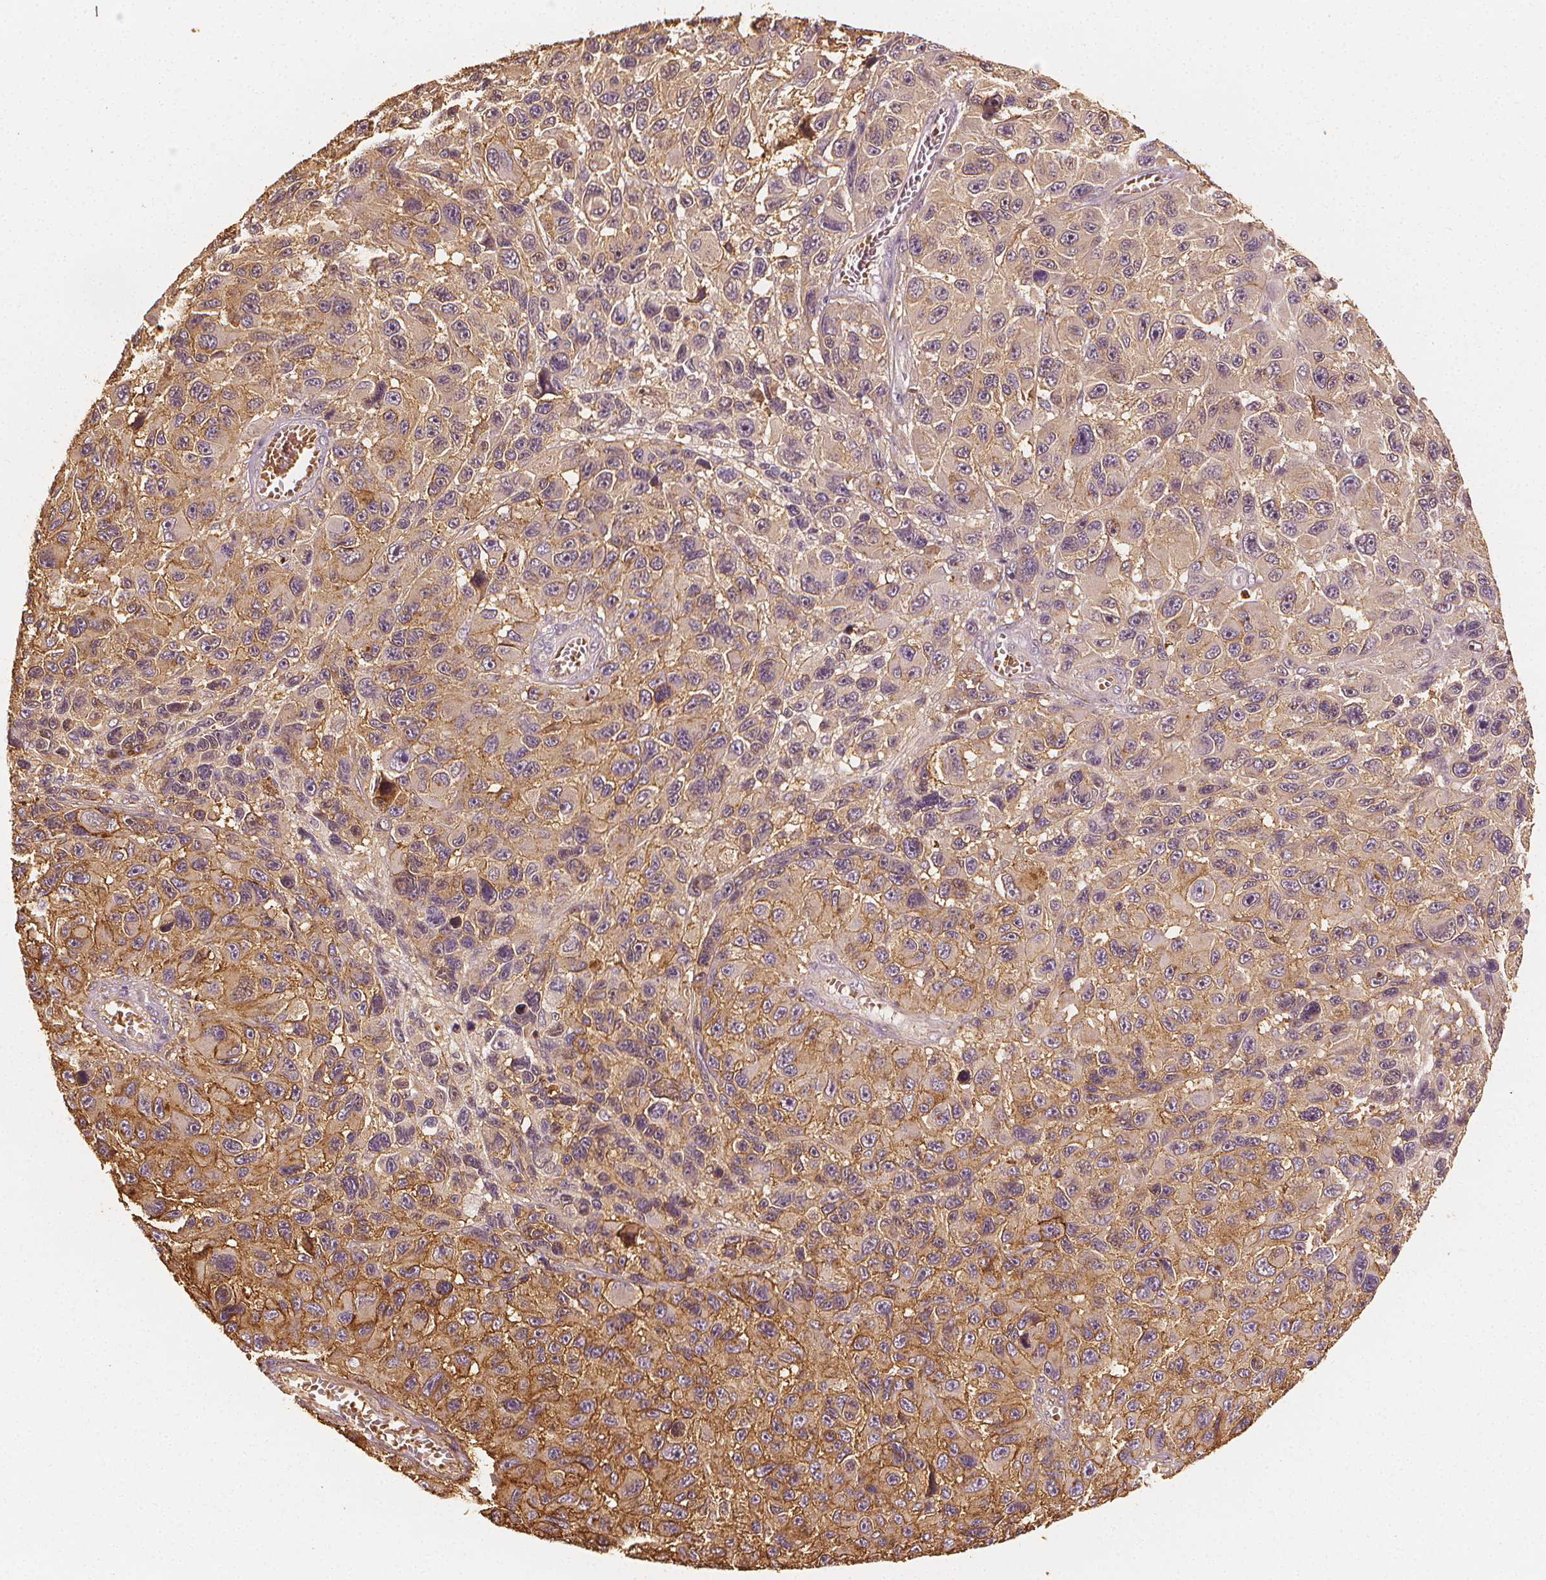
{"staining": {"intensity": "moderate", "quantity": "25%-75%", "location": "cytoplasmic/membranous"}, "tissue": "melanoma", "cell_type": "Tumor cells", "image_type": "cancer", "snomed": [{"axis": "morphology", "description": "Malignant melanoma, NOS"}, {"axis": "topography", "description": "Skin"}], "caption": "A brown stain shows moderate cytoplasmic/membranous positivity of a protein in human melanoma tumor cells.", "gene": "ARHGAP26", "patient": {"sex": "male", "age": 53}}